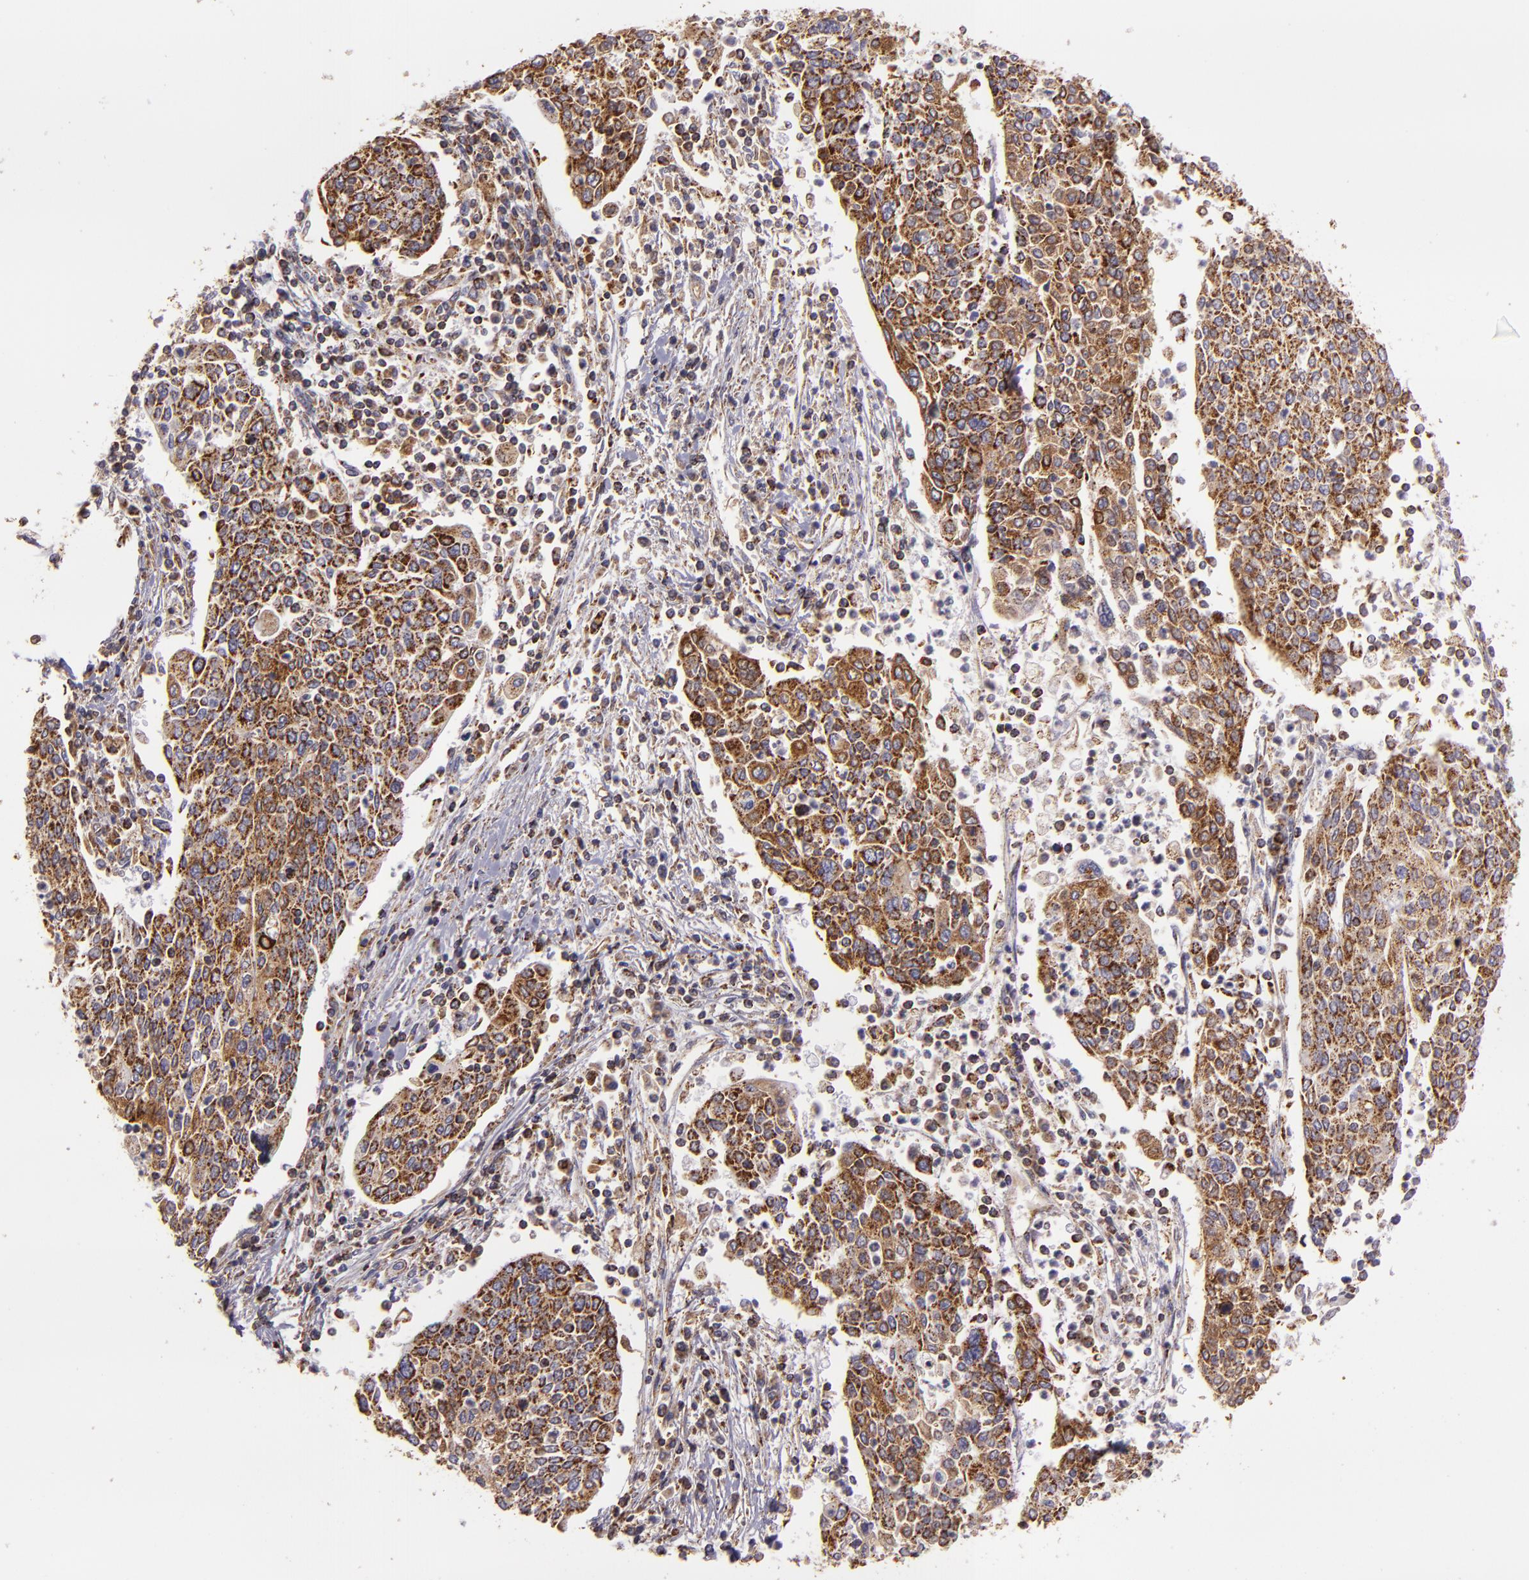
{"staining": {"intensity": "moderate", "quantity": ">75%", "location": "cytoplasmic/membranous"}, "tissue": "cervical cancer", "cell_type": "Tumor cells", "image_type": "cancer", "snomed": [{"axis": "morphology", "description": "Squamous cell carcinoma, NOS"}, {"axis": "topography", "description": "Cervix"}], "caption": "Immunohistochemical staining of squamous cell carcinoma (cervical) reveals moderate cytoplasmic/membranous protein staining in about >75% of tumor cells.", "gene": "HSPD1", "patient": {"sex": "female", "age": 40}}